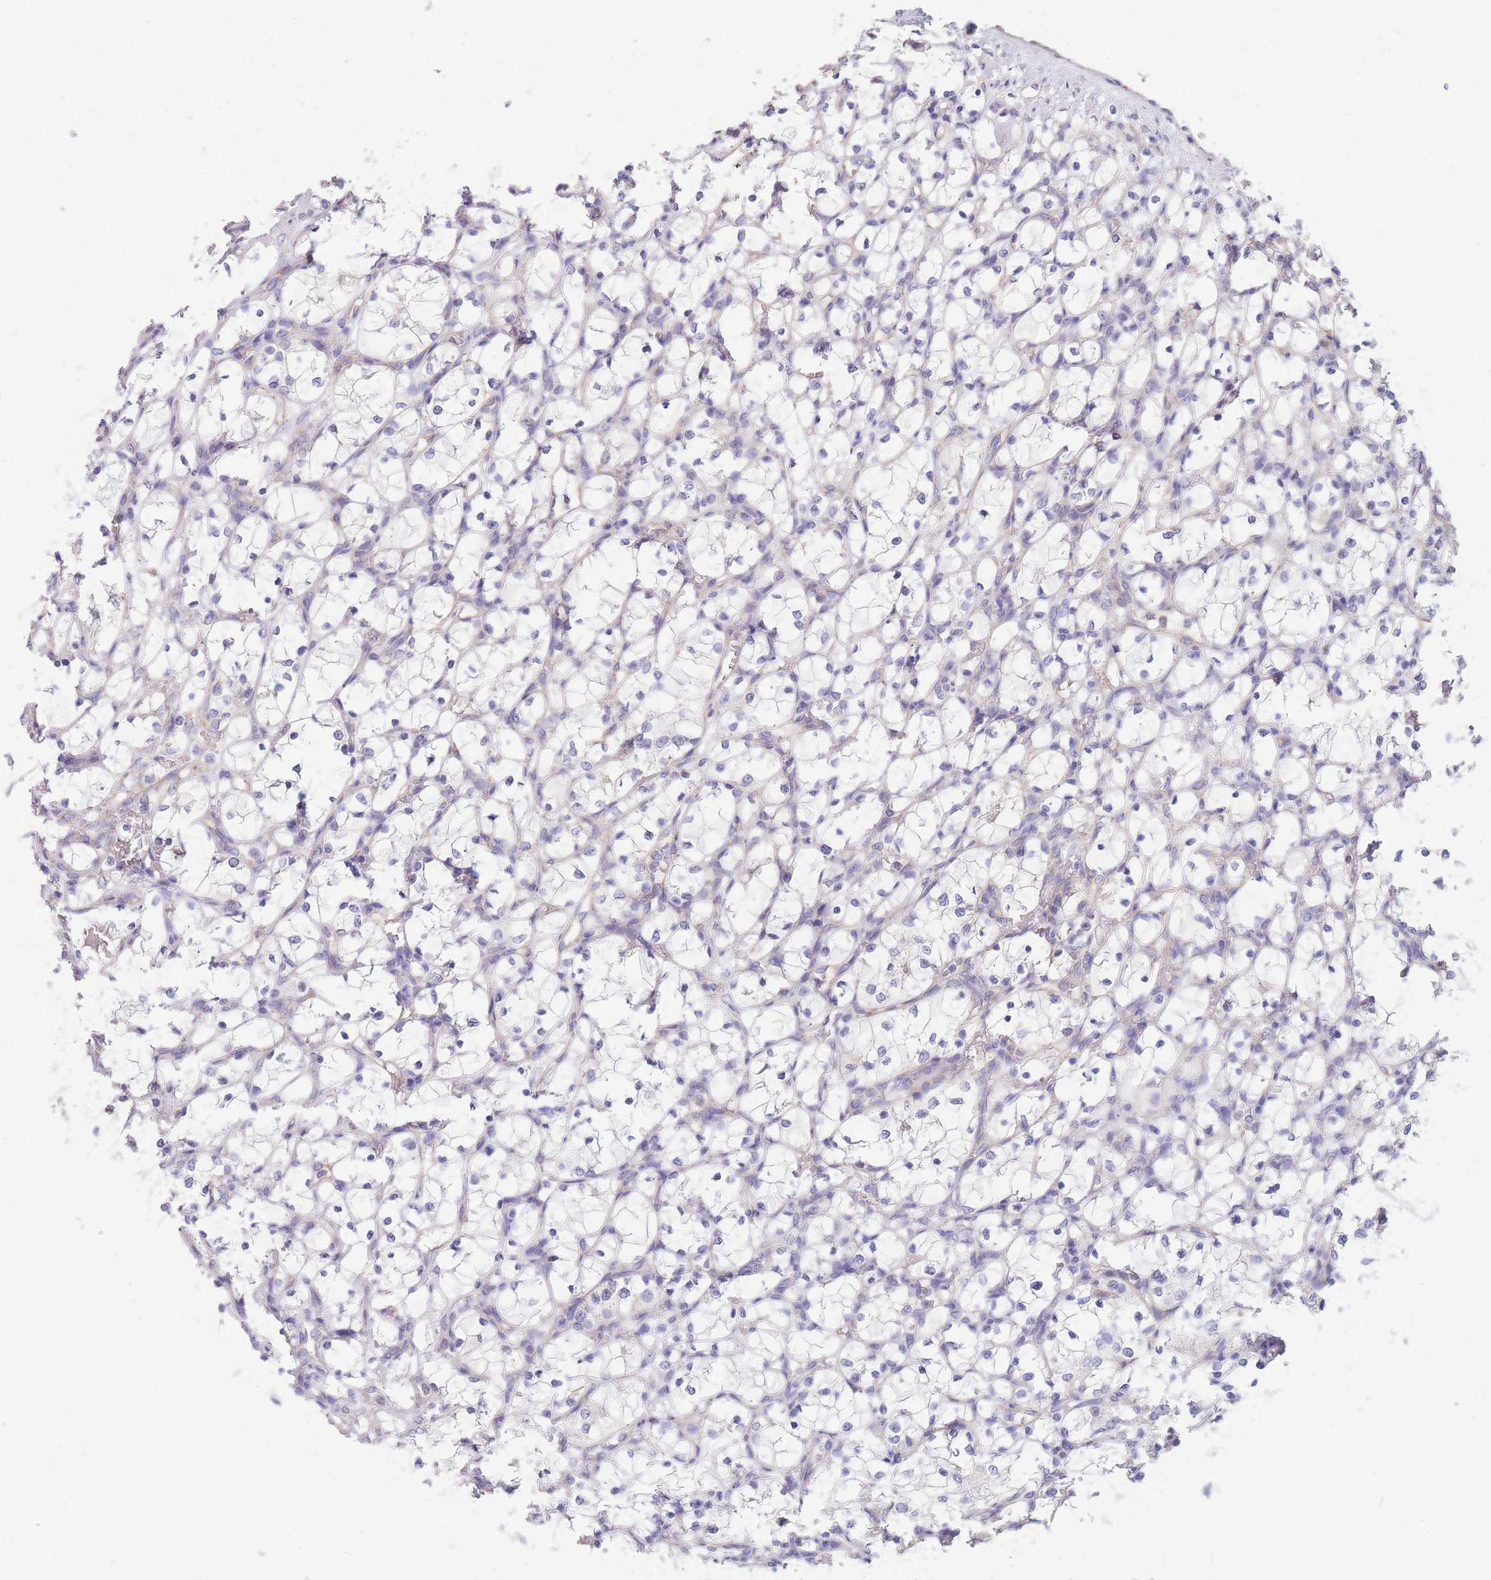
{"staining": {"intensity": "negative", "quantity": "none", "location": "none"}, "tissue": "renal cancer", "cell_type": "Tumor cells", "image_type": "cancer", "snomed": [{"axis": "morphology", "description": "Adenocarcinoma, NOS"}, {"axis": "topography", "description": "Kidney"}], "caption": "A micrograph of adenocarcinoma (renal) stained for a protein exhibits no brown staining in tumor cells.", "gene": "MRPS9", "patient": {"sex": "female", "age": 69}}